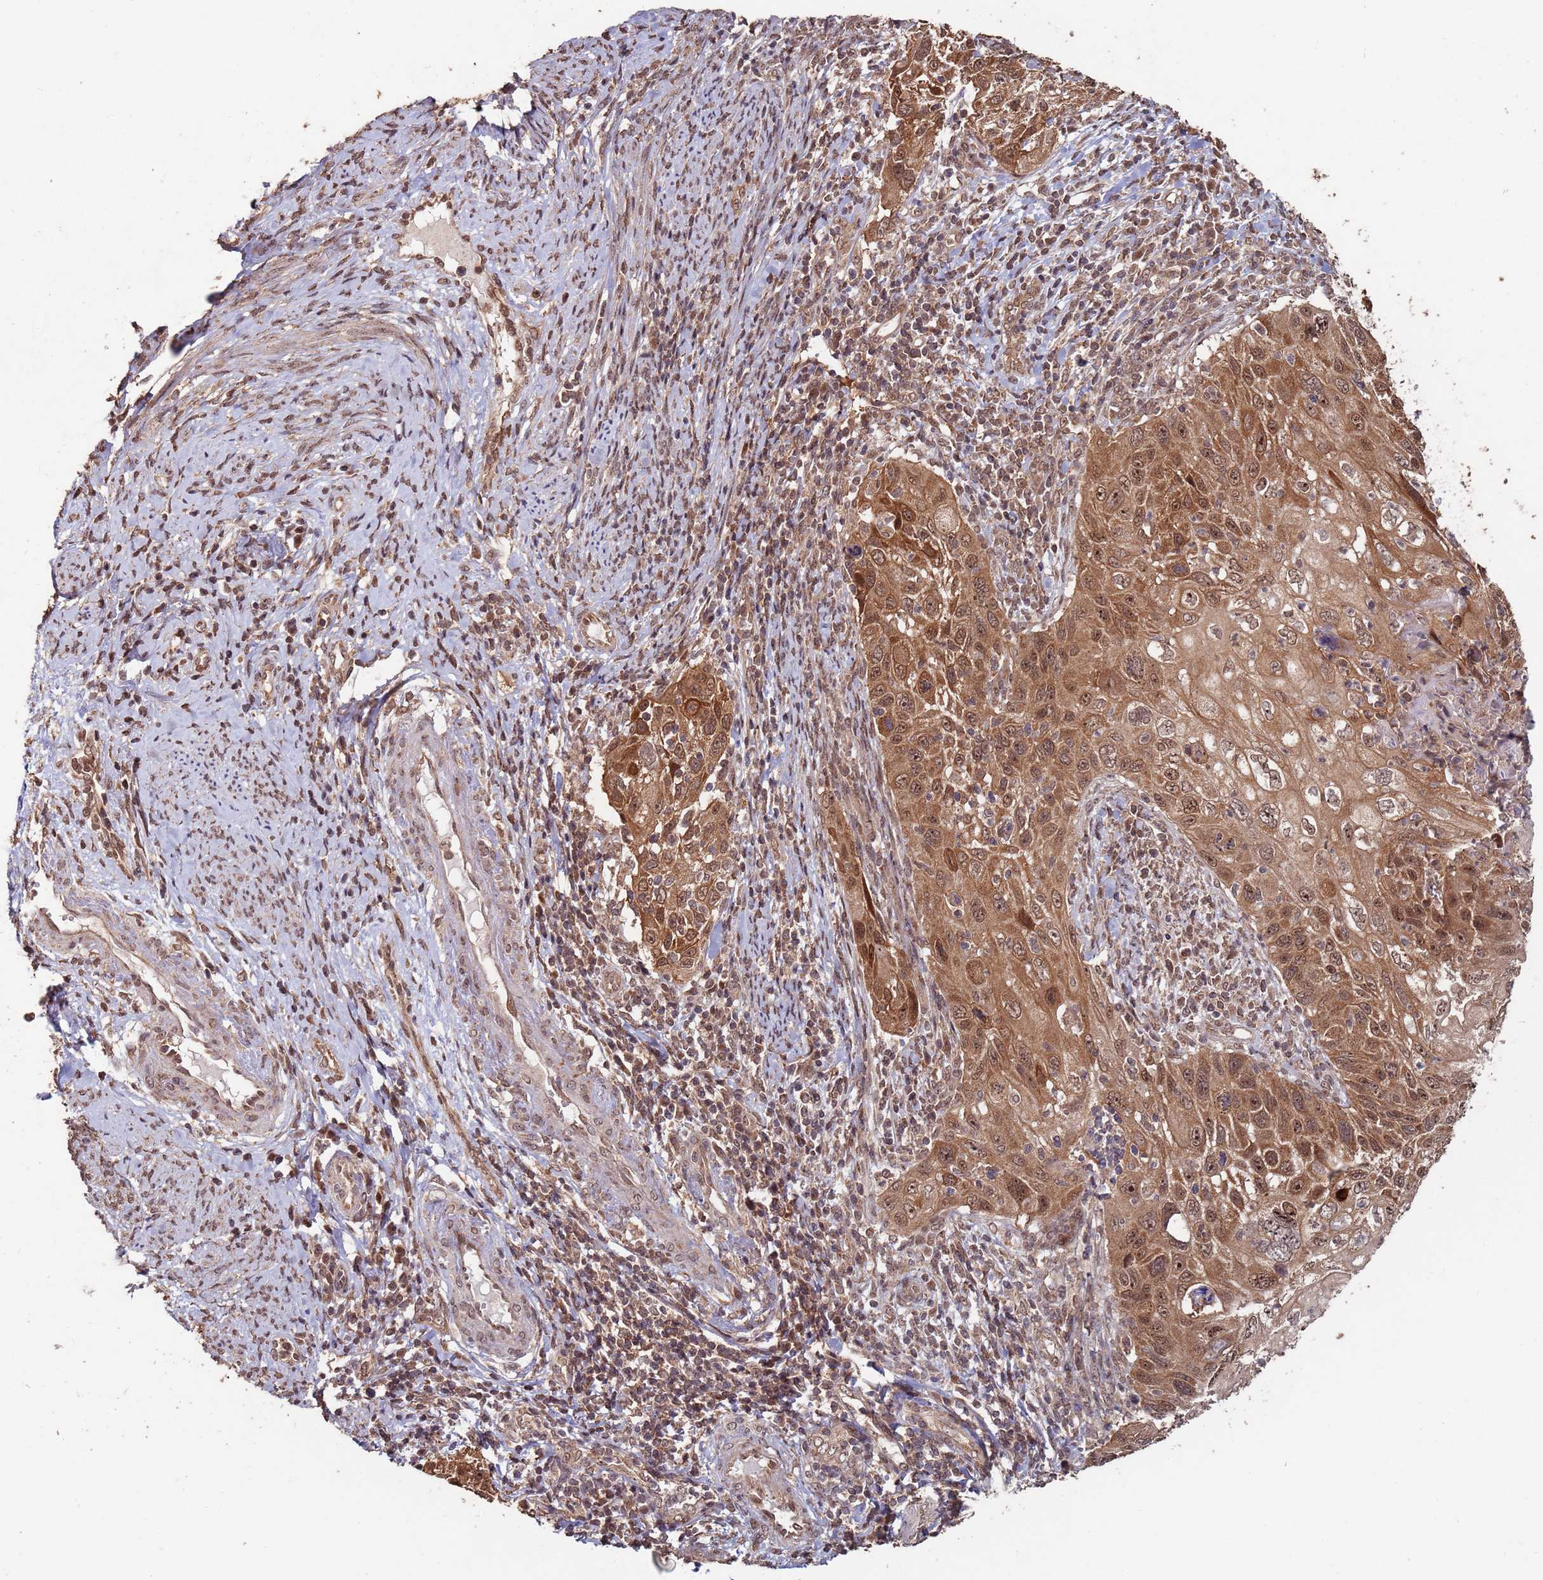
{"staining": {"intensity": "moderate", "quantity": ">75%", "location": "cytoplasmic/membranous,nuclear"}, "tissue": "cervical cancer", "cell_type": "Tumor cells", "image_type": "cancer", "snomed": [{"axis": "morphology", "description": "Squamous cell carcinoma, NOS"}, {"axis": "topography", "description": "Cervix"}], "caption": "High-power microscopy captured an immunohistochemistry (IHC) image of squamous cell carcinoma (cervical), revealing moderate cytoplasmic/membranous and nuclear positivity in about >75% of tumor cells.", "gene": "PRR7", "patient": {"sex": "female", "age": 70}}